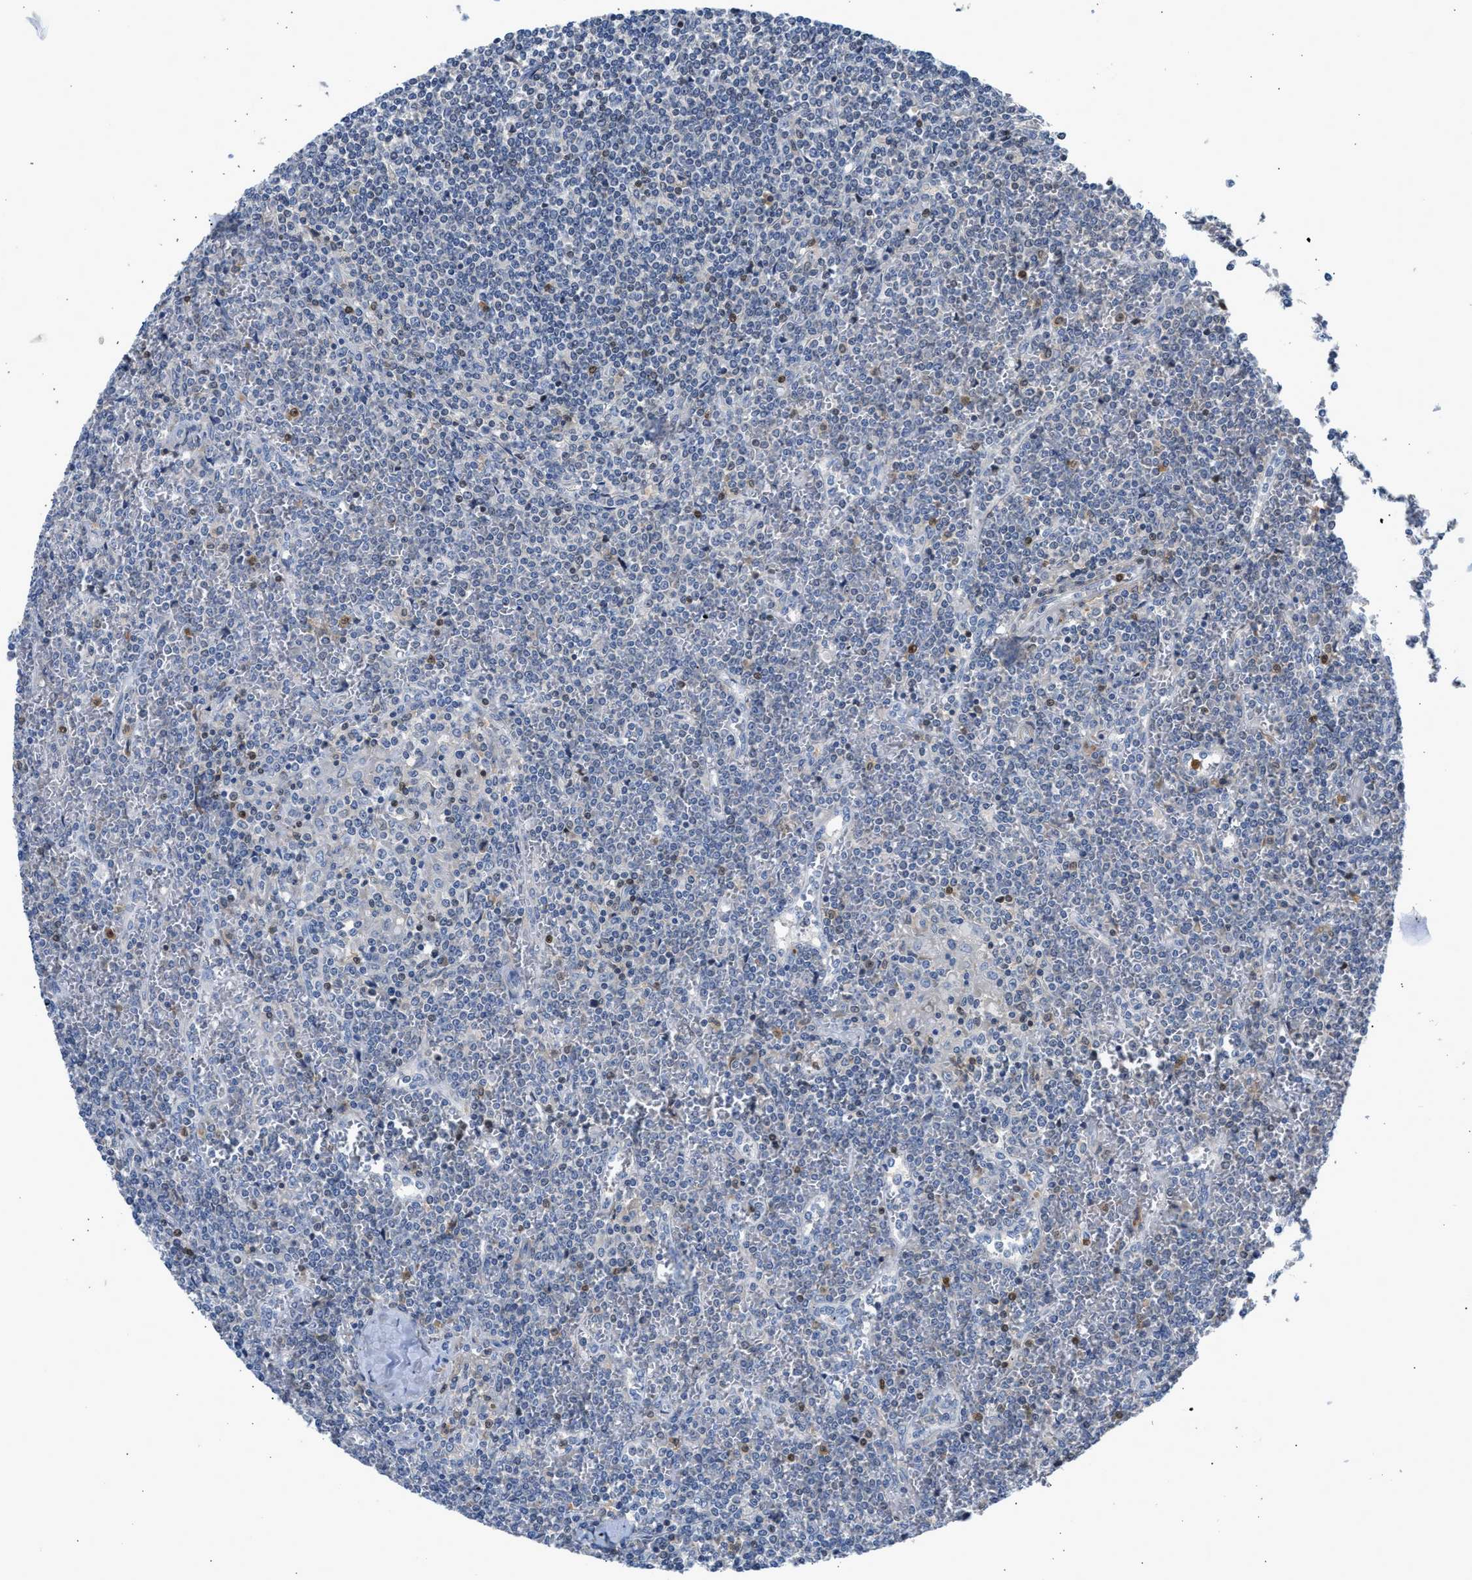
{"staining": {"intensity": "negative", "quantity": "none", "location": "none"}, "tissue": "lymphoma", "cell_type": "Tumor cells", "image_type": "cancer", "snomed": [{"axis": "morphology", "description": "Malignant lymphoma, non-Hodgkin's type, Low grade"}, {"axis": "topography", "description": "Spleen"}], "caption": "The micrograph demonstrates no significant expression in tumor cells of lymphoma.", "gene": "SLIT2", "patient": {"sex": "female", "age": 19}}